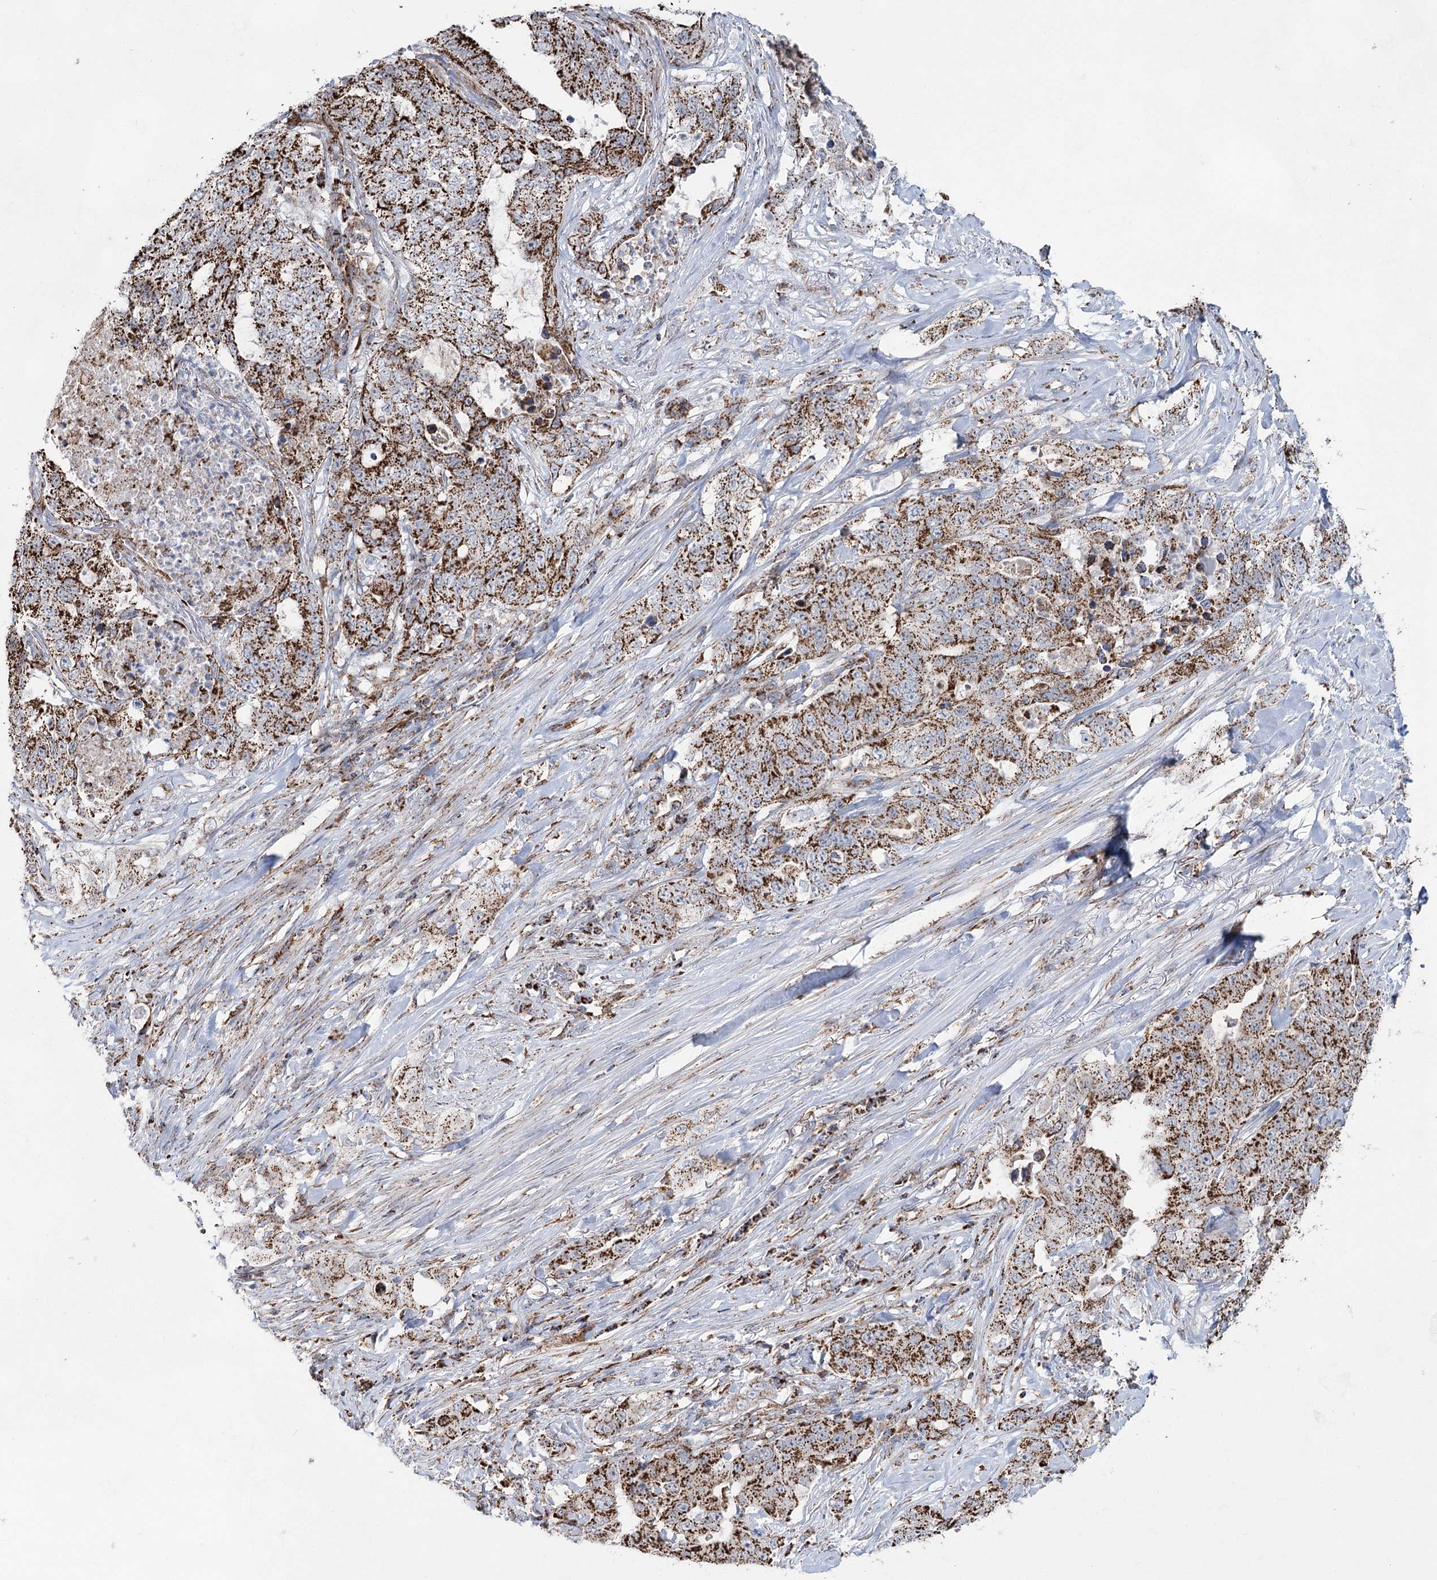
{"staining": {"intensity": "strong", "quantity": ">75%", "location": "cytoplasmic/membranous"}, "tissue": "lung cancer", "cell_type": "Tumor cells", "image_type": "cancer", "snomed": [{"axis": "morphology", "description": "Adenocarcinoma, NOS"}, {"axis": "topography", "description": "Lung"}], "caption": "Human adenocarcinoma (lung) stained for a protein (brown) reveals strong cytoplasmic/membranous positive positivity in about >75% of tumor cells.", "gene": "CWF19L1", "patient": {"sex": "female", "age": 51}}